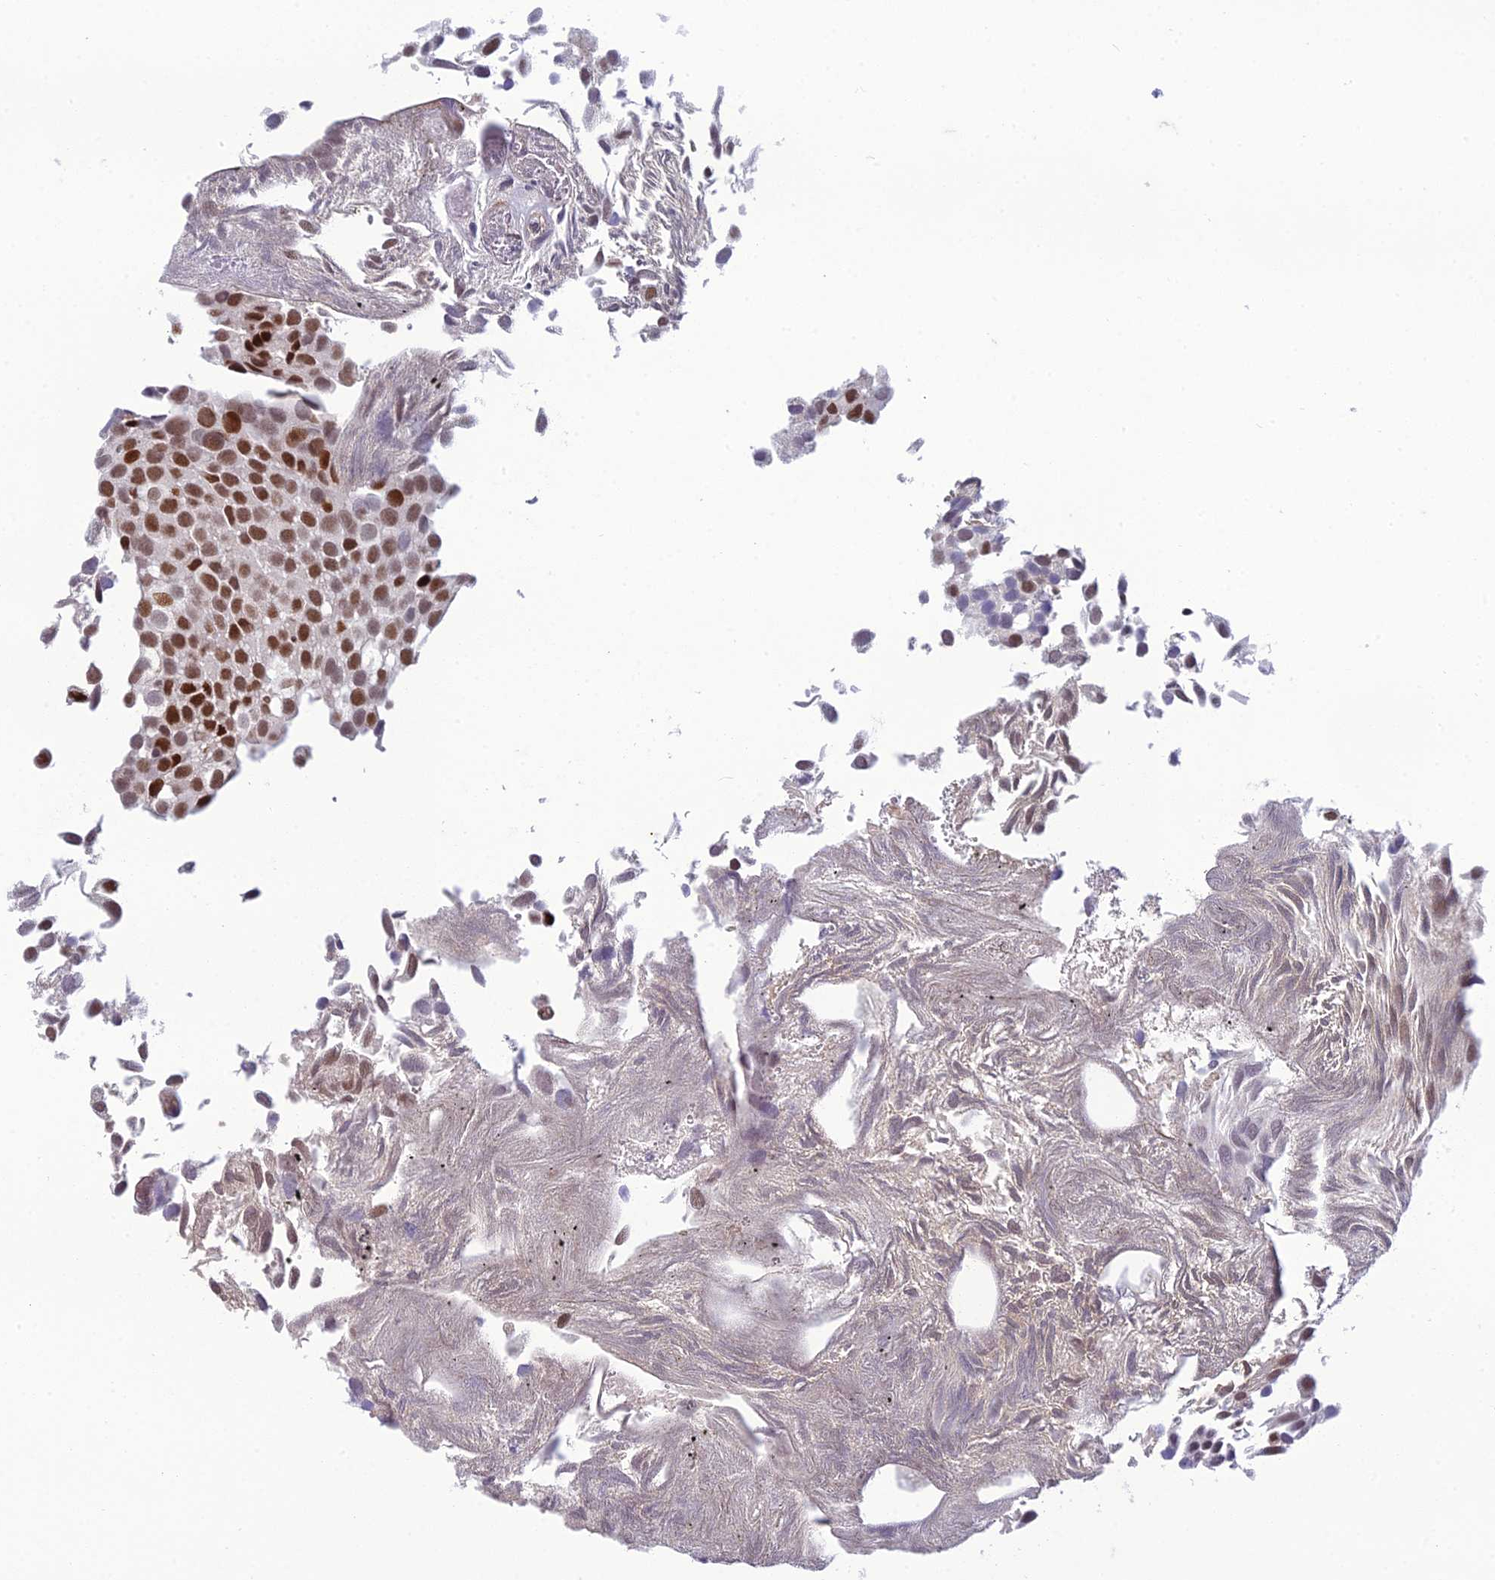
{"staining": {"intensity": "moderate", "quantity": ">75%", "location": "nuclear"}, "tissue": "urothelial cancer", "cell_type": "Tumor cells", "image_type": "cancer", "snomed": [{"axis": "morphology", "description": "Urothelial carcinoma, Low grade"}, {"axis": "topography", "description": "Urinary bladder"}], "caption": "This photomicrograph shows low-grade urothelial carcinoma stained with IHC to label a protein in brown. The nuclear of tumor cells show moderate positivity for the protein. Nuclei are counter-stained blue.", "gene": "RANBP3", "patient": {"sex": "male", "age": 89}}